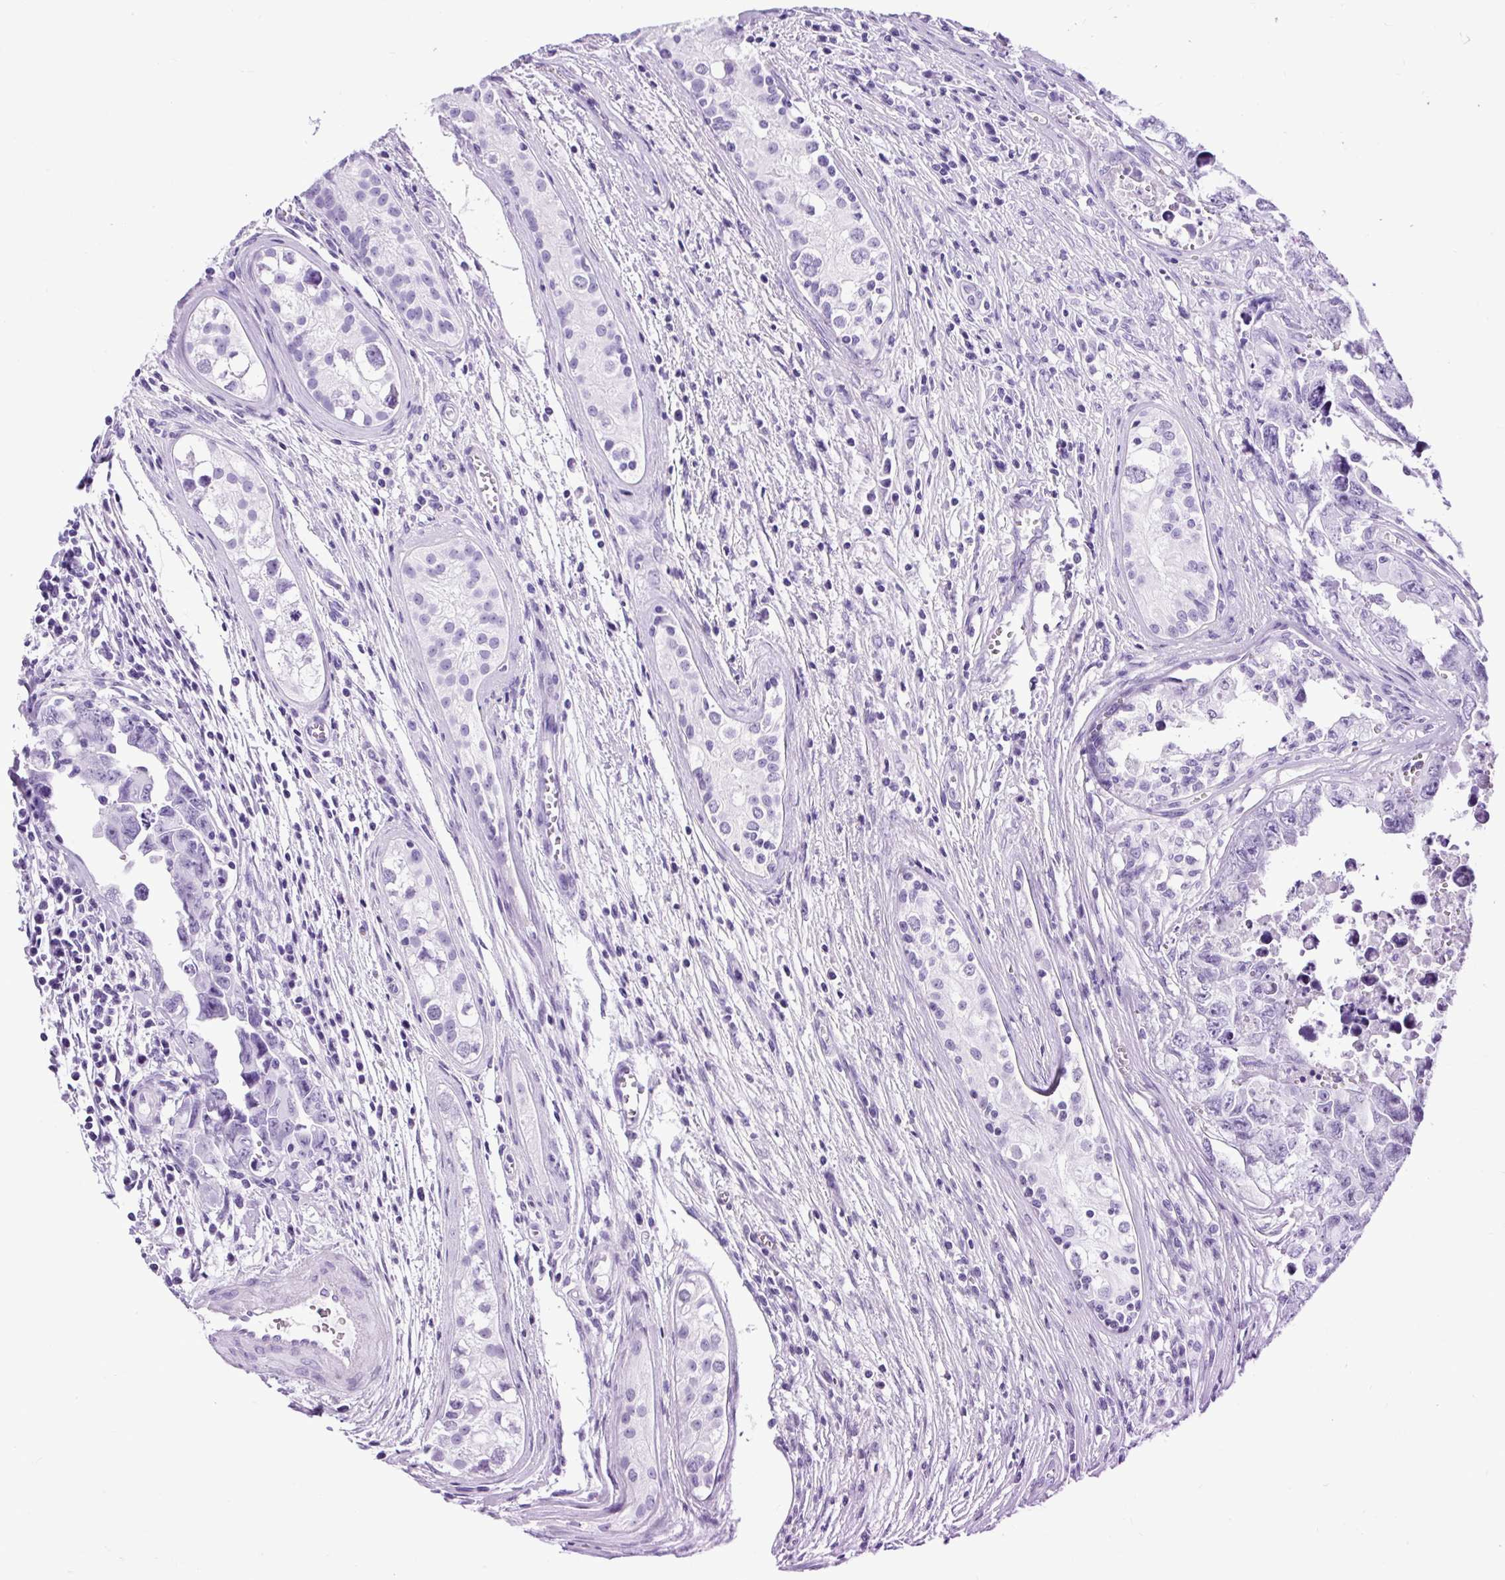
{"staining": {"intensity": "negative", "quantity": "none", "location": "none"}, "tissue": "testis cancer", "cell_type": "Tumor cells", "image_type": "cancer", "snomed": [{"axis": "morphology", "description": "Carcinoma, Embryonal, NOS"}, {"axis": "topography", "description": "Testis"}], "caption": "This is a histopathology image of IHC staining of testis cancer (embryonal carcinoma), which shows no staining in tumor cells.", "gene": "CEL", "patient": {"sex": "male", "age": 24}}